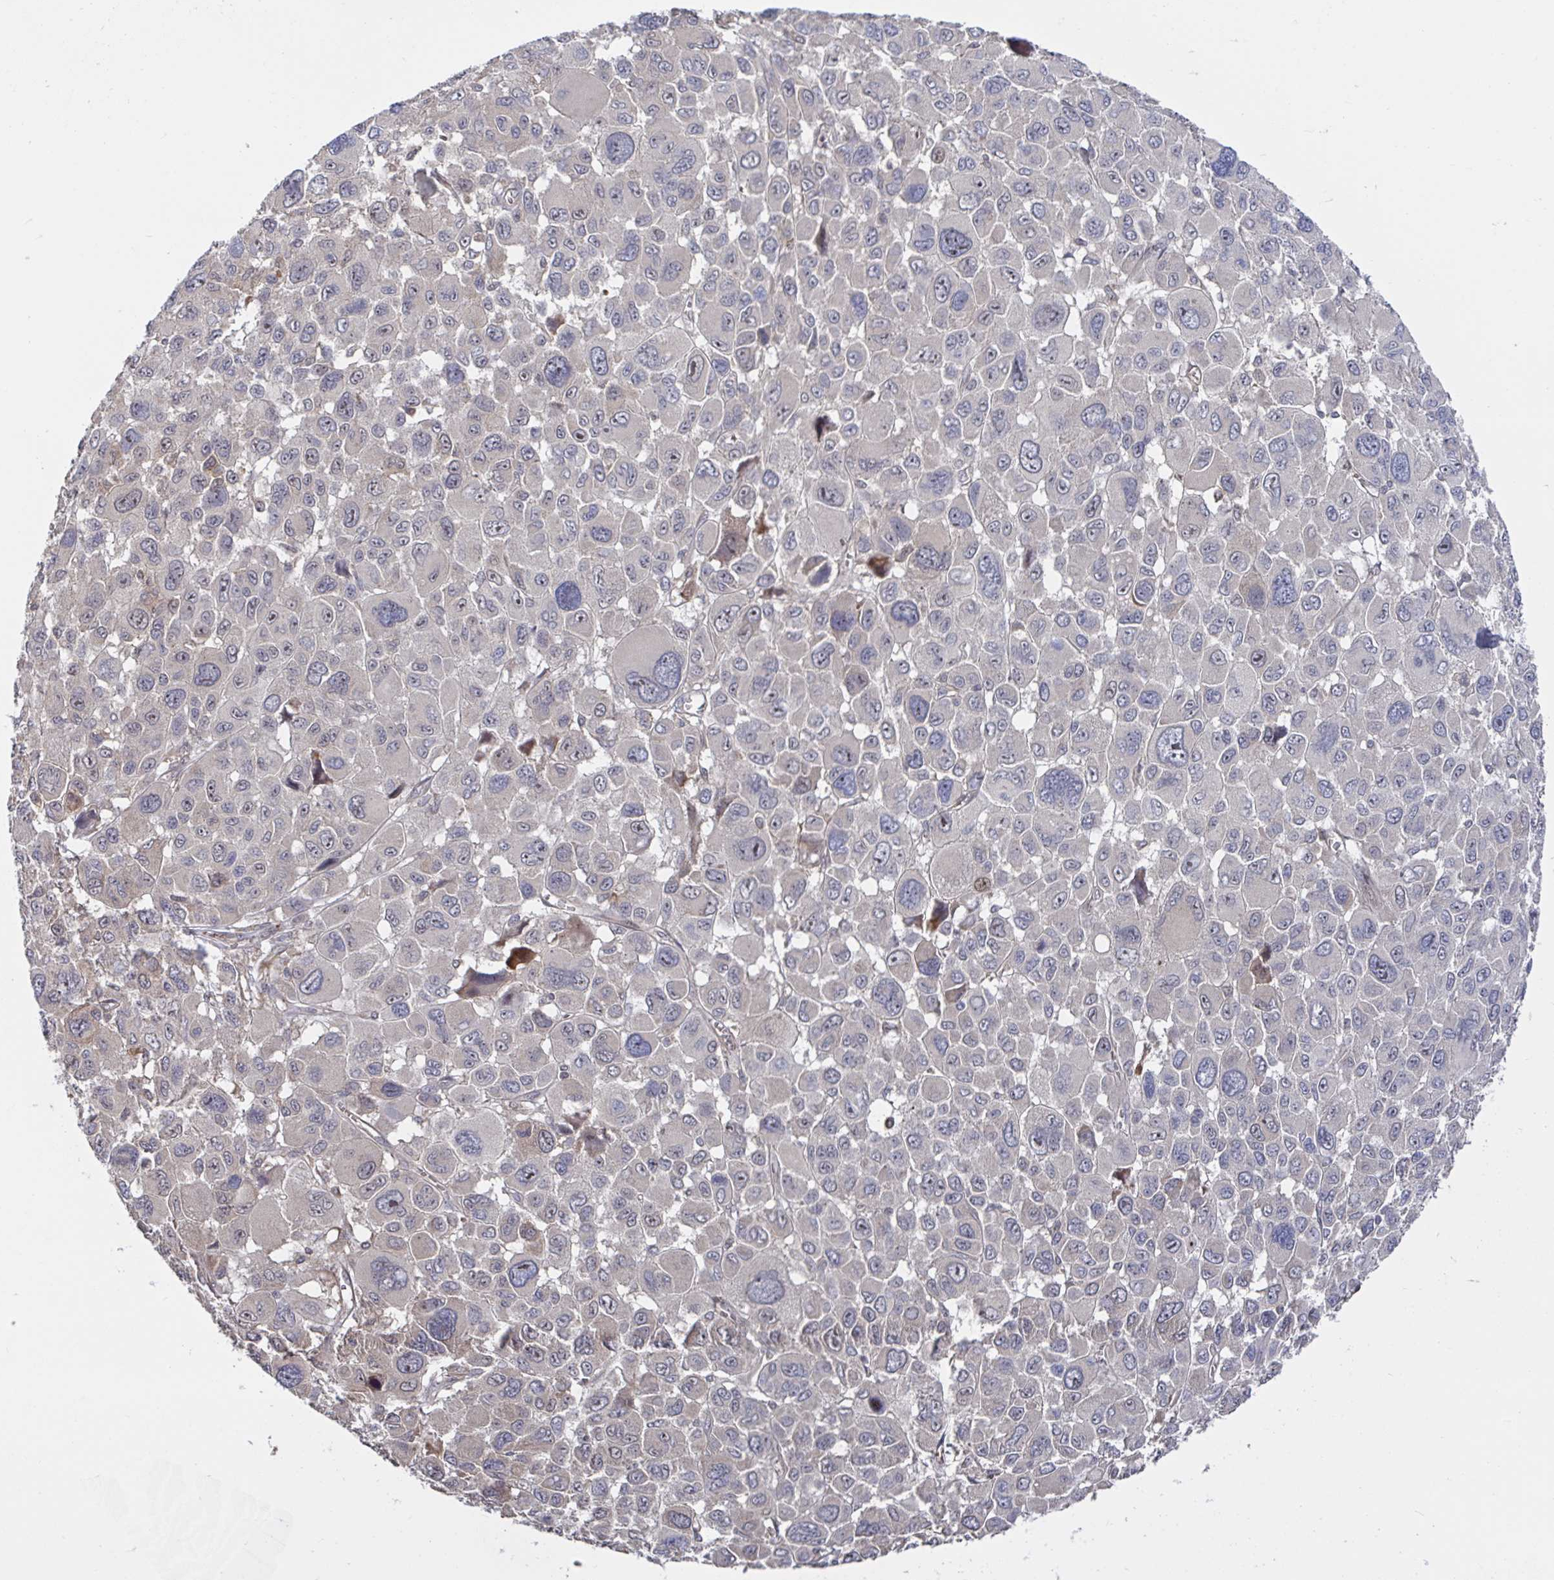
{"staining": {"intensity": "negative", "quantity": "none", "location": "none"}, "tissue": "melanoma", "cell_type": "Tumor cells", "image_type": "cancer", "snomed": [{"axis": "morphology", "description": "Malignant melanoma, NOS"}, {"axis": "topography", "description": "Skin"}], "caption": "High magnification brightfield microscopy of malignant melanoma stained with DAB (brown) and counterstained with hematoxylin (blue): tumor cells show no significant staining.", "gene": "DHRS12", "patient": {"sex": "female", "age": 66}}